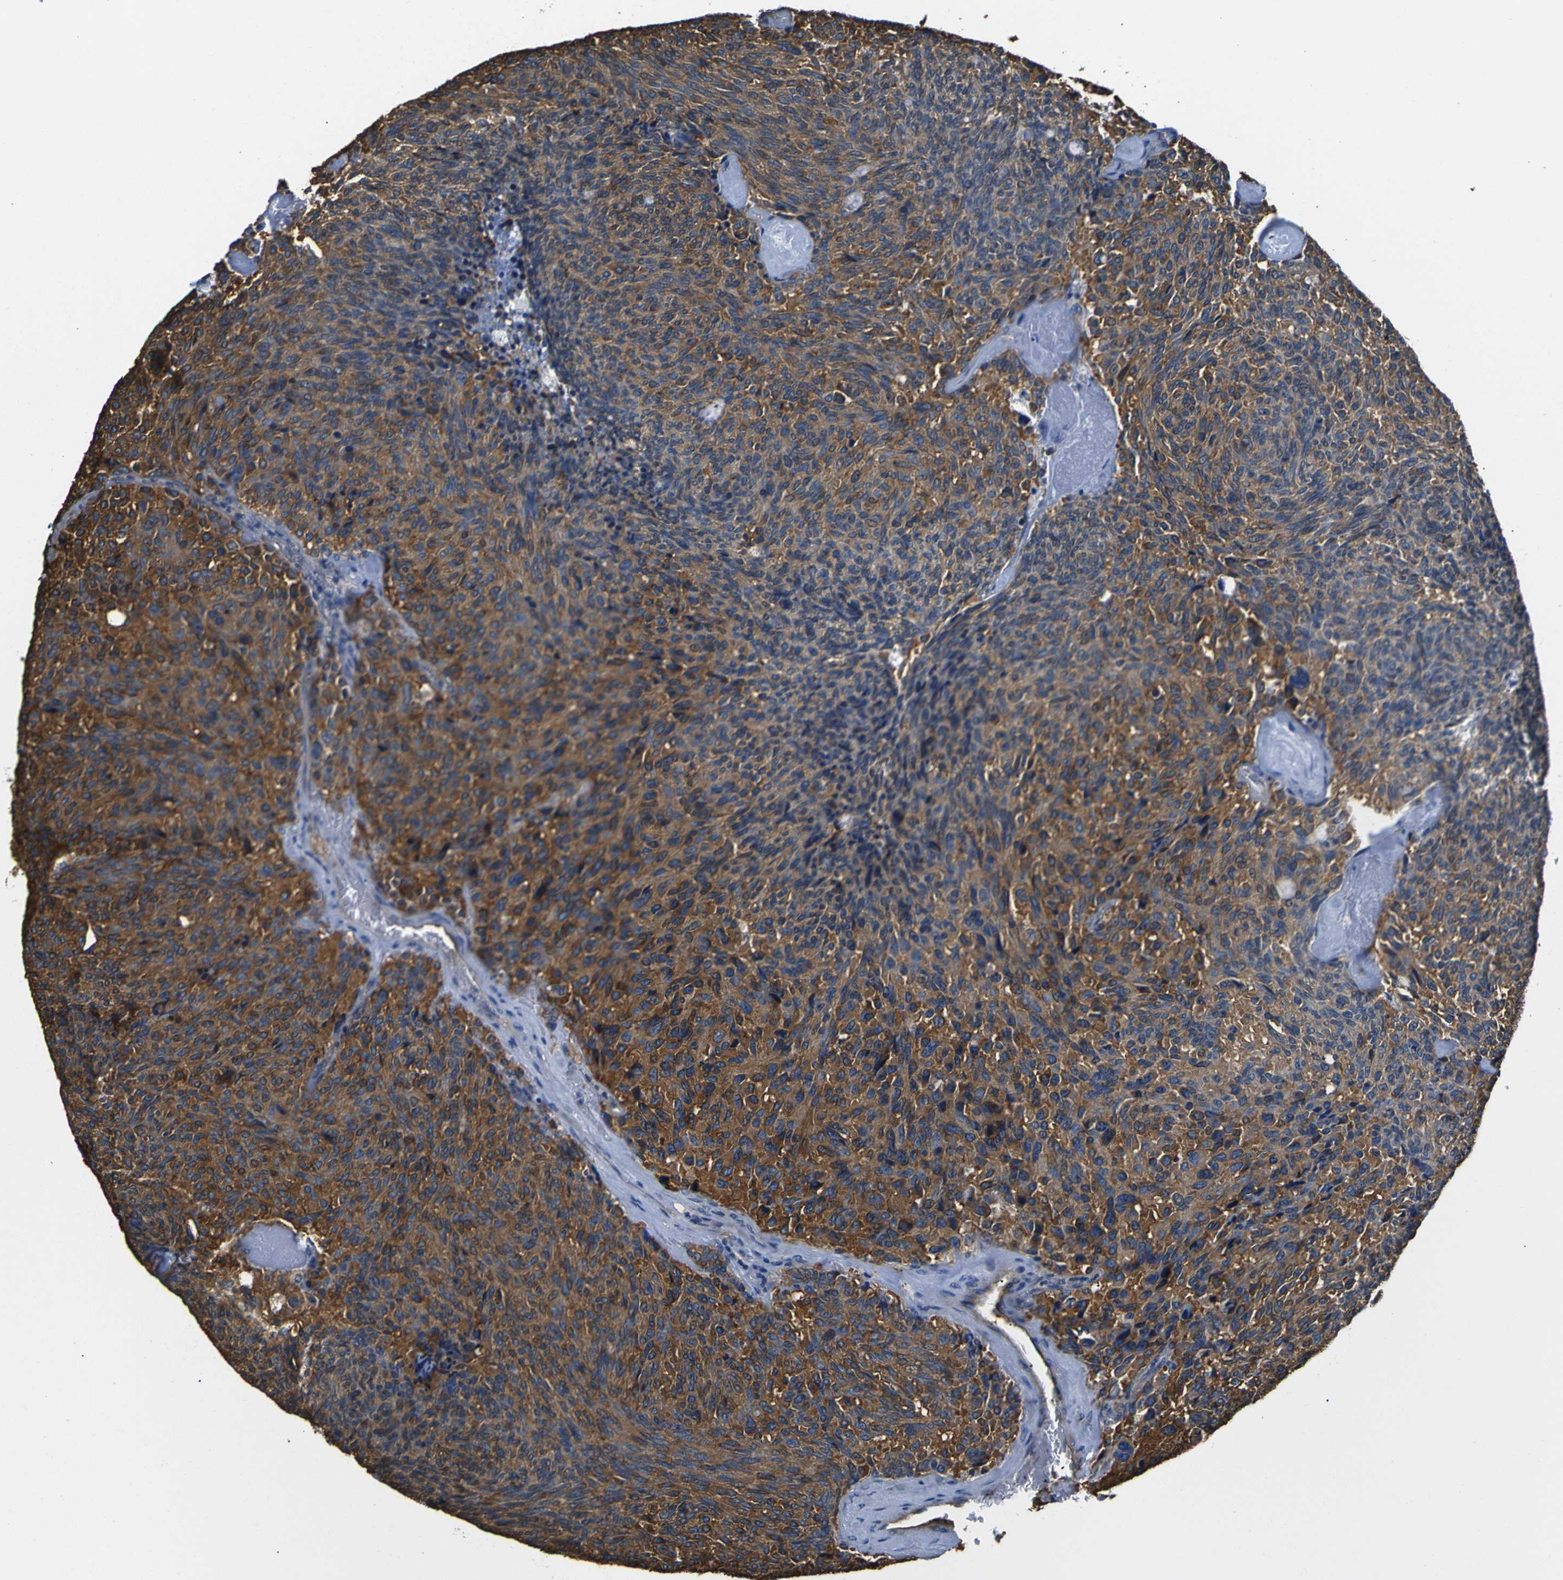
{"staining": {"intensity": "strong", "quantity": ">75%", "location": "cytoplasmic/membranous"}, "tissue": "carcinoid", "cell_type": "Tumor cells", "image_type": "cancer", "snomed": [{"axis": "morphology", "description": "Carcinoid, malignant, NOS"}, {"axis": "topography", "description": "Pancreas"}], "caption": "Human carcinoid stained with a protein marker exhibits strong staining in tumor cells.", "gene": "TUBB", "patient": {"sex": "female", "age": 54}}